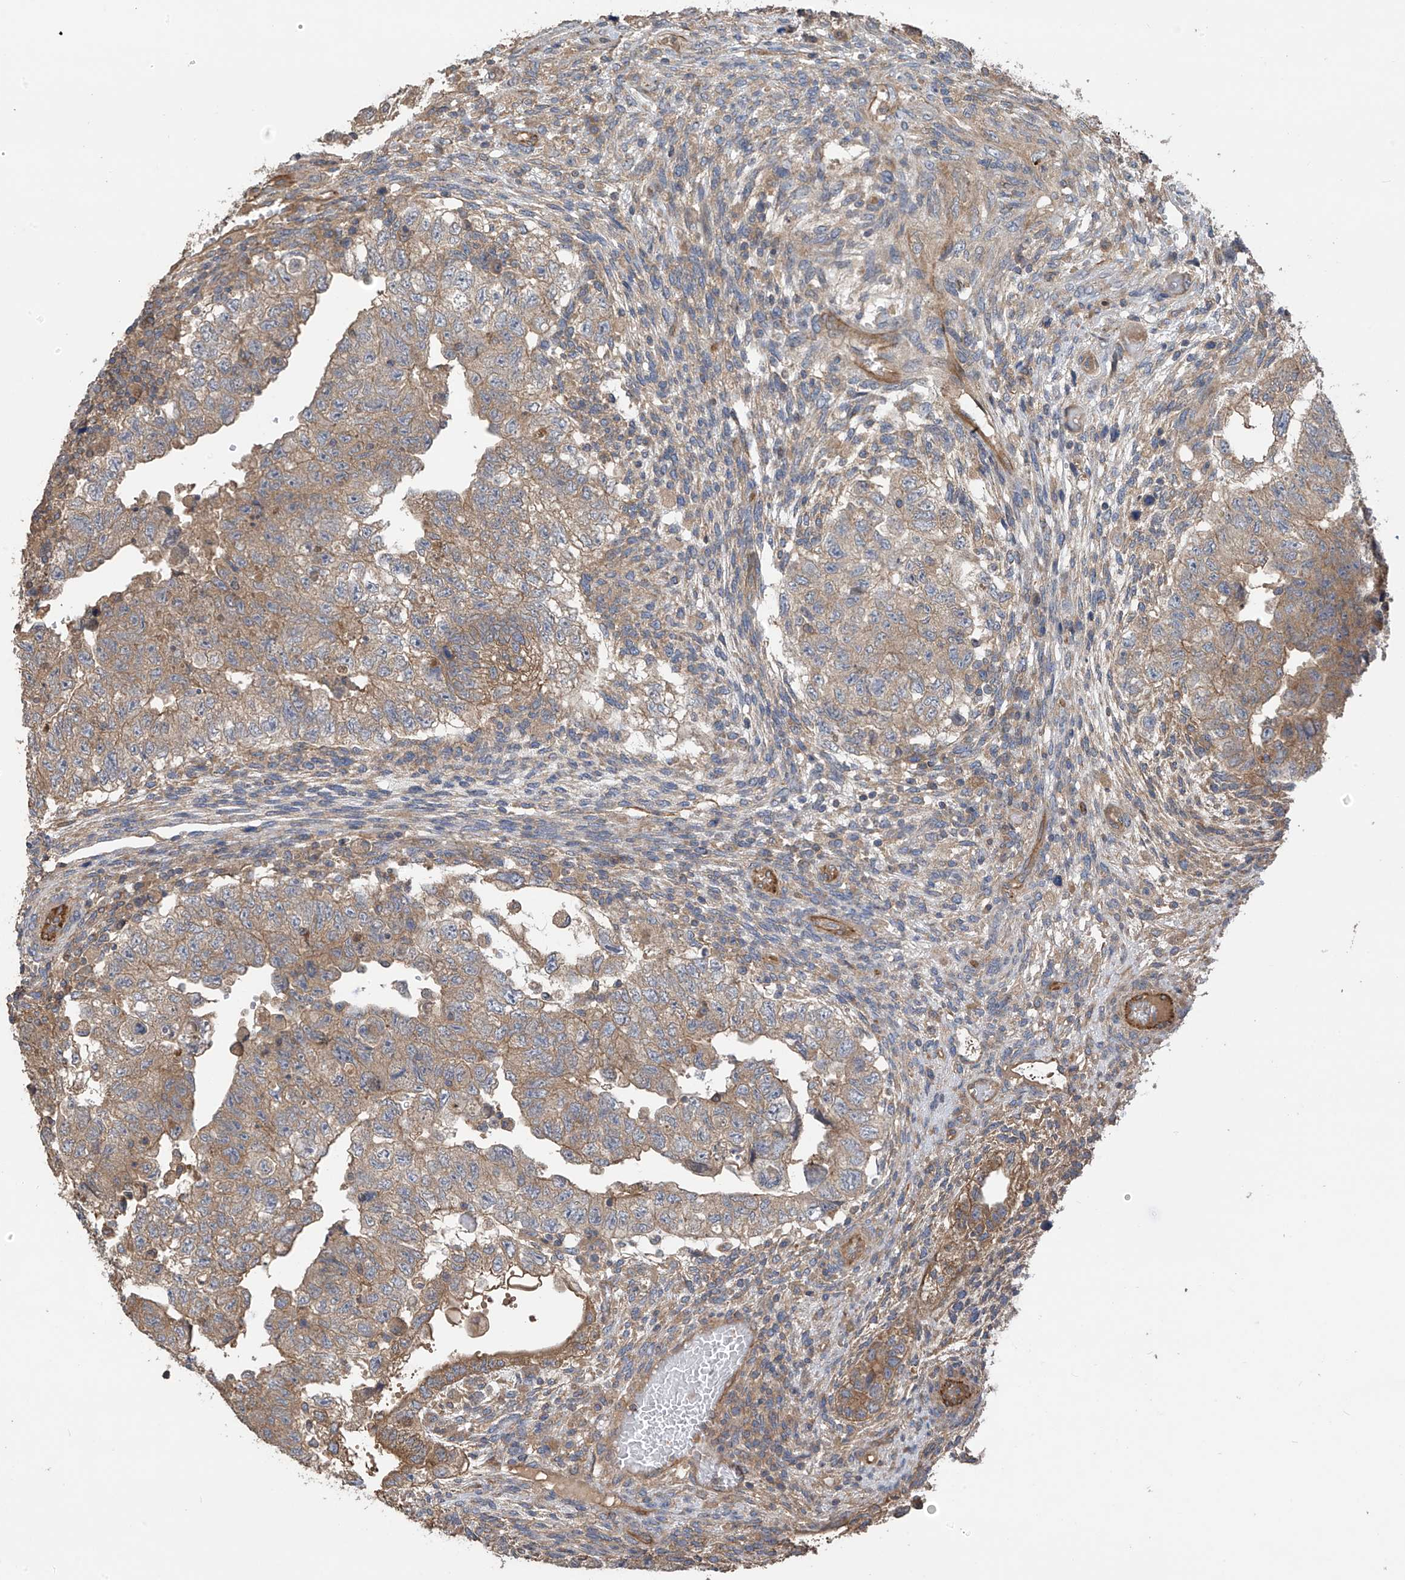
{"staining": {"intensity": "moderate", "quantity": ">75%", "location": "cytoplasmic/membranous"}, "tissue": "testis cancer", "cell_type": "Tumor cells", "image_type": "cancer", "snomed": [{"axis": "morphology", "description": "Carcinoma, Embryonal, NOS"}, {"axis": "topography", "description": "Testis"}], "caption": "Immunohistochemical staining of human testis cancer exhibits moderate cytoplasmic/membranous protein staining in about >75% of tumor cells. The protein is stained brown, and the nuclei are stained in blue (DAB IHC with brightfield microscopy, high magnification).", "gene": "PHACTR4", "patient": {"sex": "male", "age": 36}}